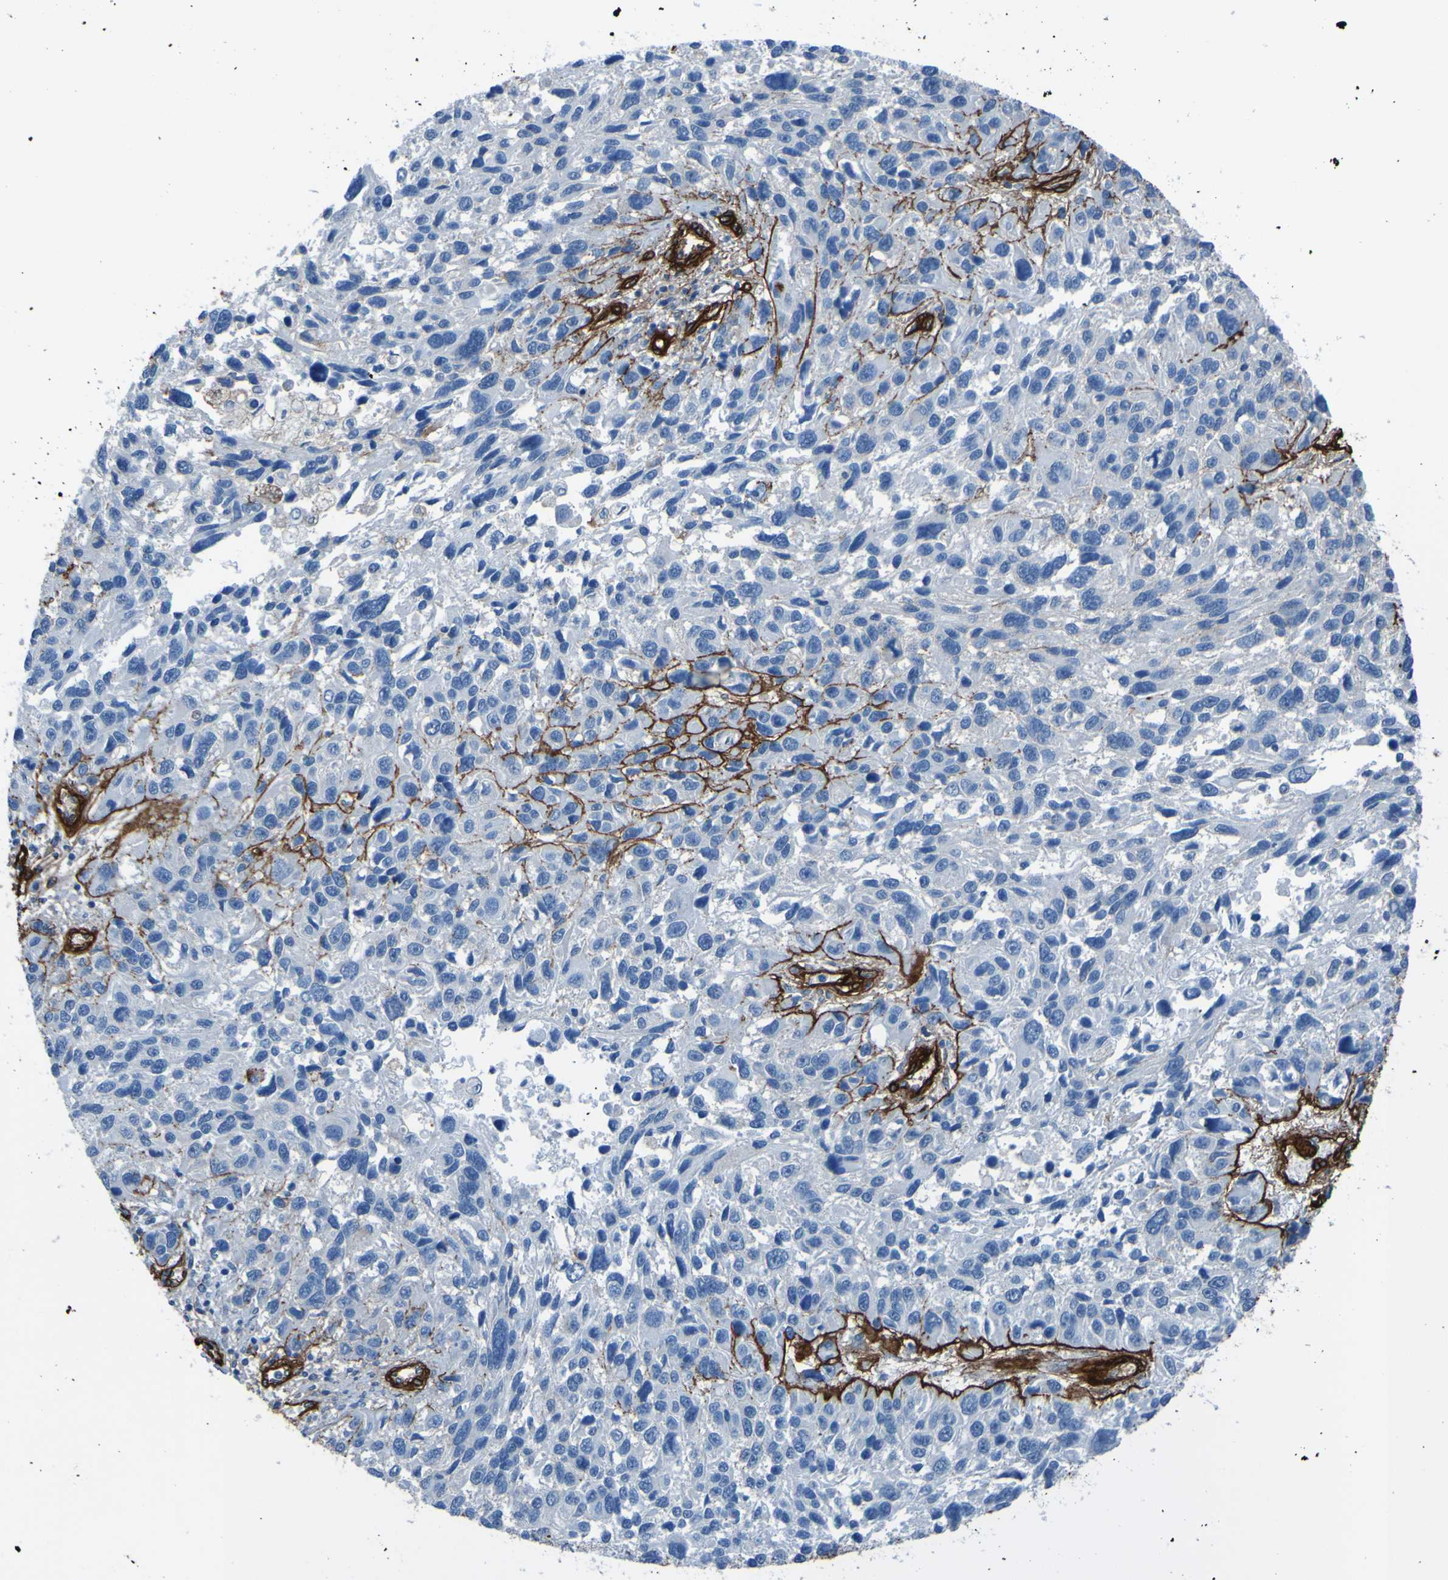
{"staining": {"intensity": "negative", "quantity": "none", "location": "none"}, "tissue": "melanoma", "cell_type": "Tumor cells", "image_type": "cancer", "snomed": [{"axis": "morphology", "description": "Malignant melanoma, NOS"}, {"axis": "topography", "description": "Skin"}], "caption": "Immunohistochemistry micrograph of malignant melanoma stained for a protein (brown), which shows no expression in tumor cells. Nuclei are stained in blue.", "gene": "COL4A2", "patient": {"sex": "male", "age": 53}}